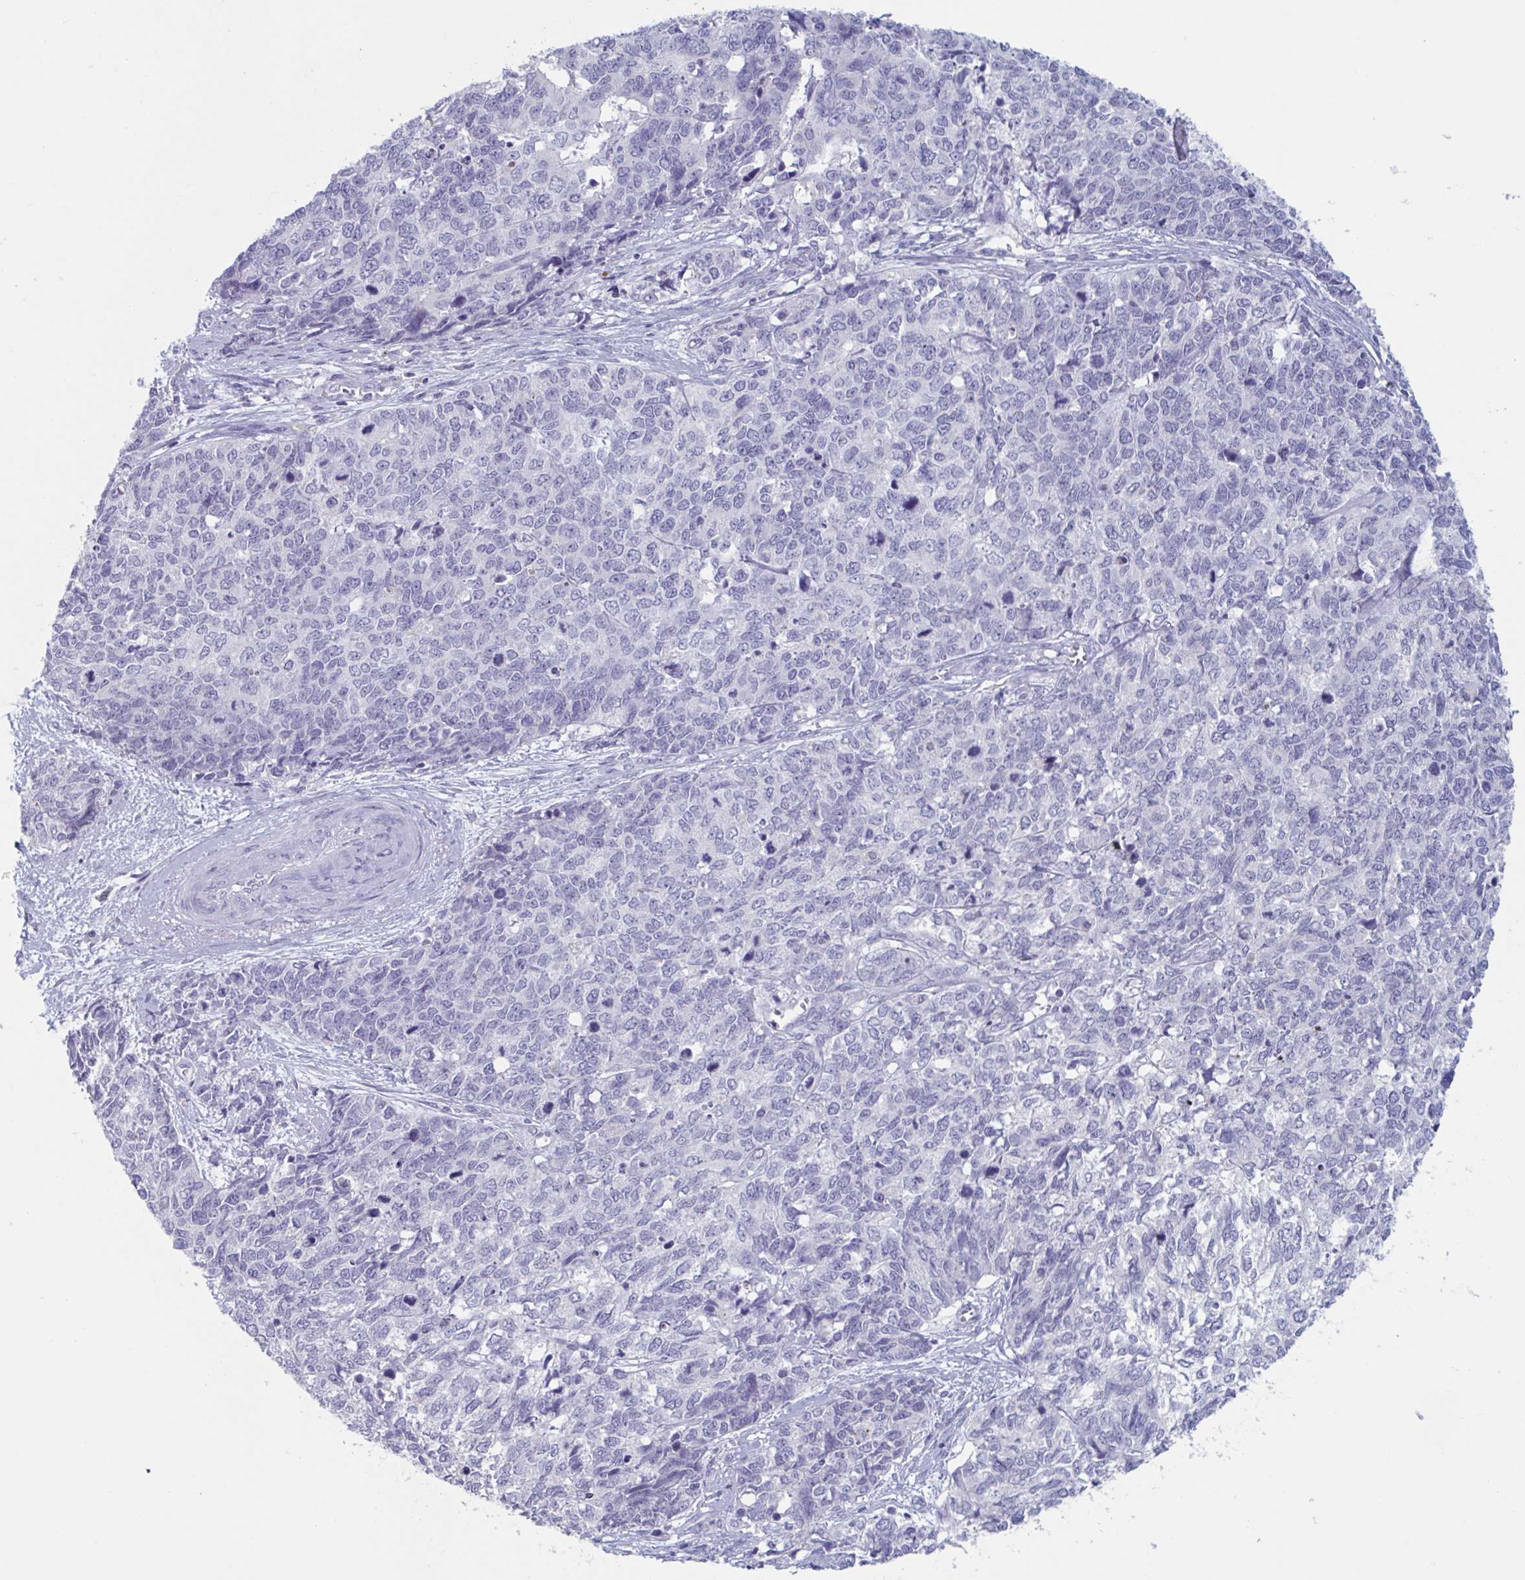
{"staining": {"intensity": "negative", "quantity": "none", "location": "none"}, "tissue": "cervical cancer", "cell_type": "Tumor cells", "image_type": "cancer", "snomed": [{"axis": "morphology", "description": "Adenocarcinoma, NOS"}, {"axis": "topography", "description": "Cervix"}], "caption": "Immunohistochemistry (IHC) of human adenocarcinoma (cervical) shows no positivity in tumor cells.", "gene": "NDUFC2", "patient": {"sex": "female", "age": 63}}